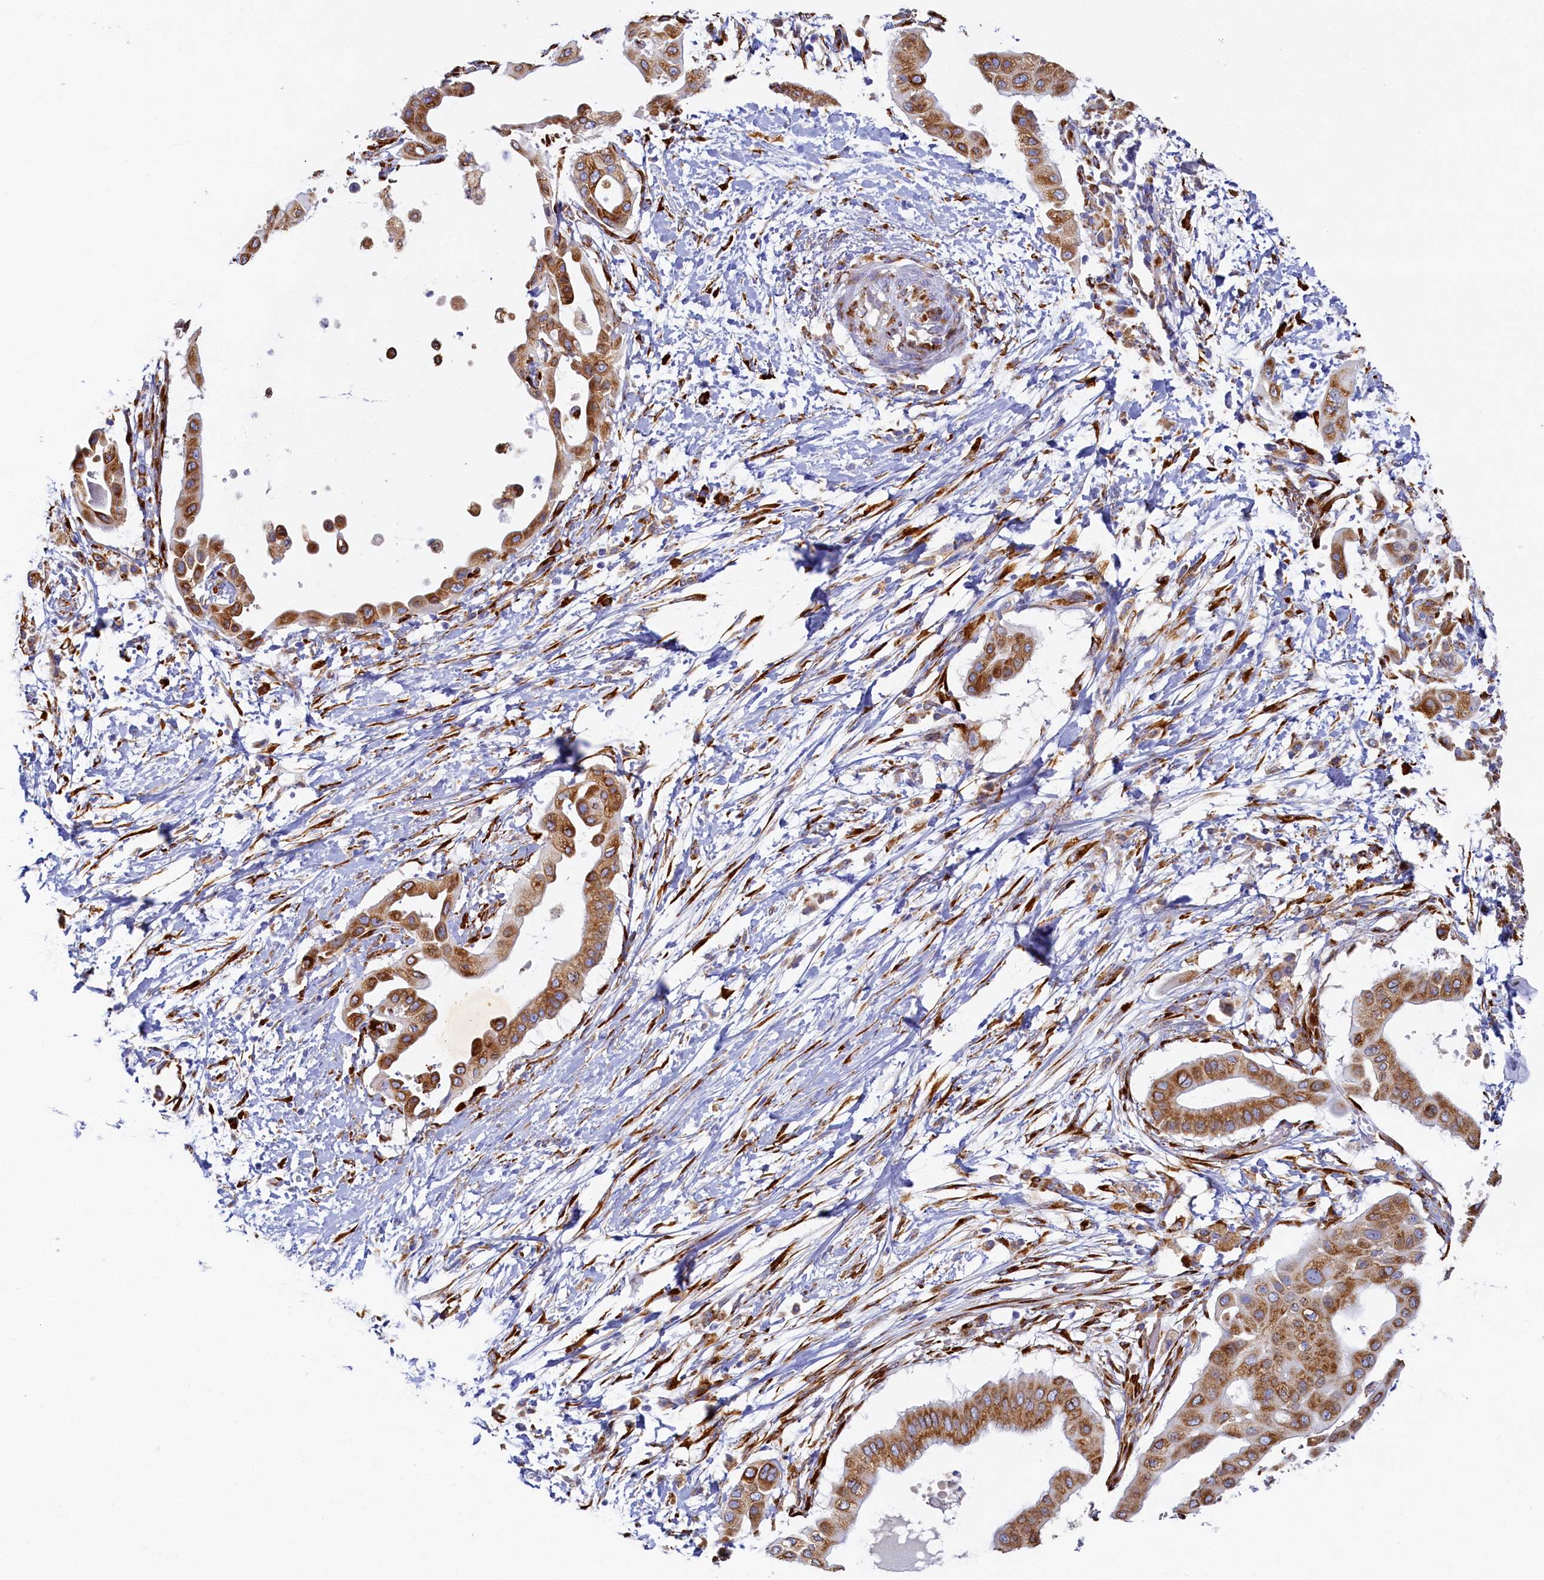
{"staining": {"intensity": "moderate", "quantity": ">75%", "location": "cytoplasmic/membranous"}, "tissue": "pancreatic cancer", "cell_type": "Tumor cells", "image_type": "cancer", "snomed": [{"axis": "morphology", "description": "Adenocarcinoma, NOS"}, {"axis": "topography", "description": "Pancreas"}], "caption": "This photomicrograph reveals immunohistochemistry (IHC) staining of human adenocarcinoma (pancreatic), with medium moderate cytoplasmic/membranous expression in approximately >75% of tumor cells.", "gene": "TMEM18", "patient": {"sex": "male", "age": 68}}